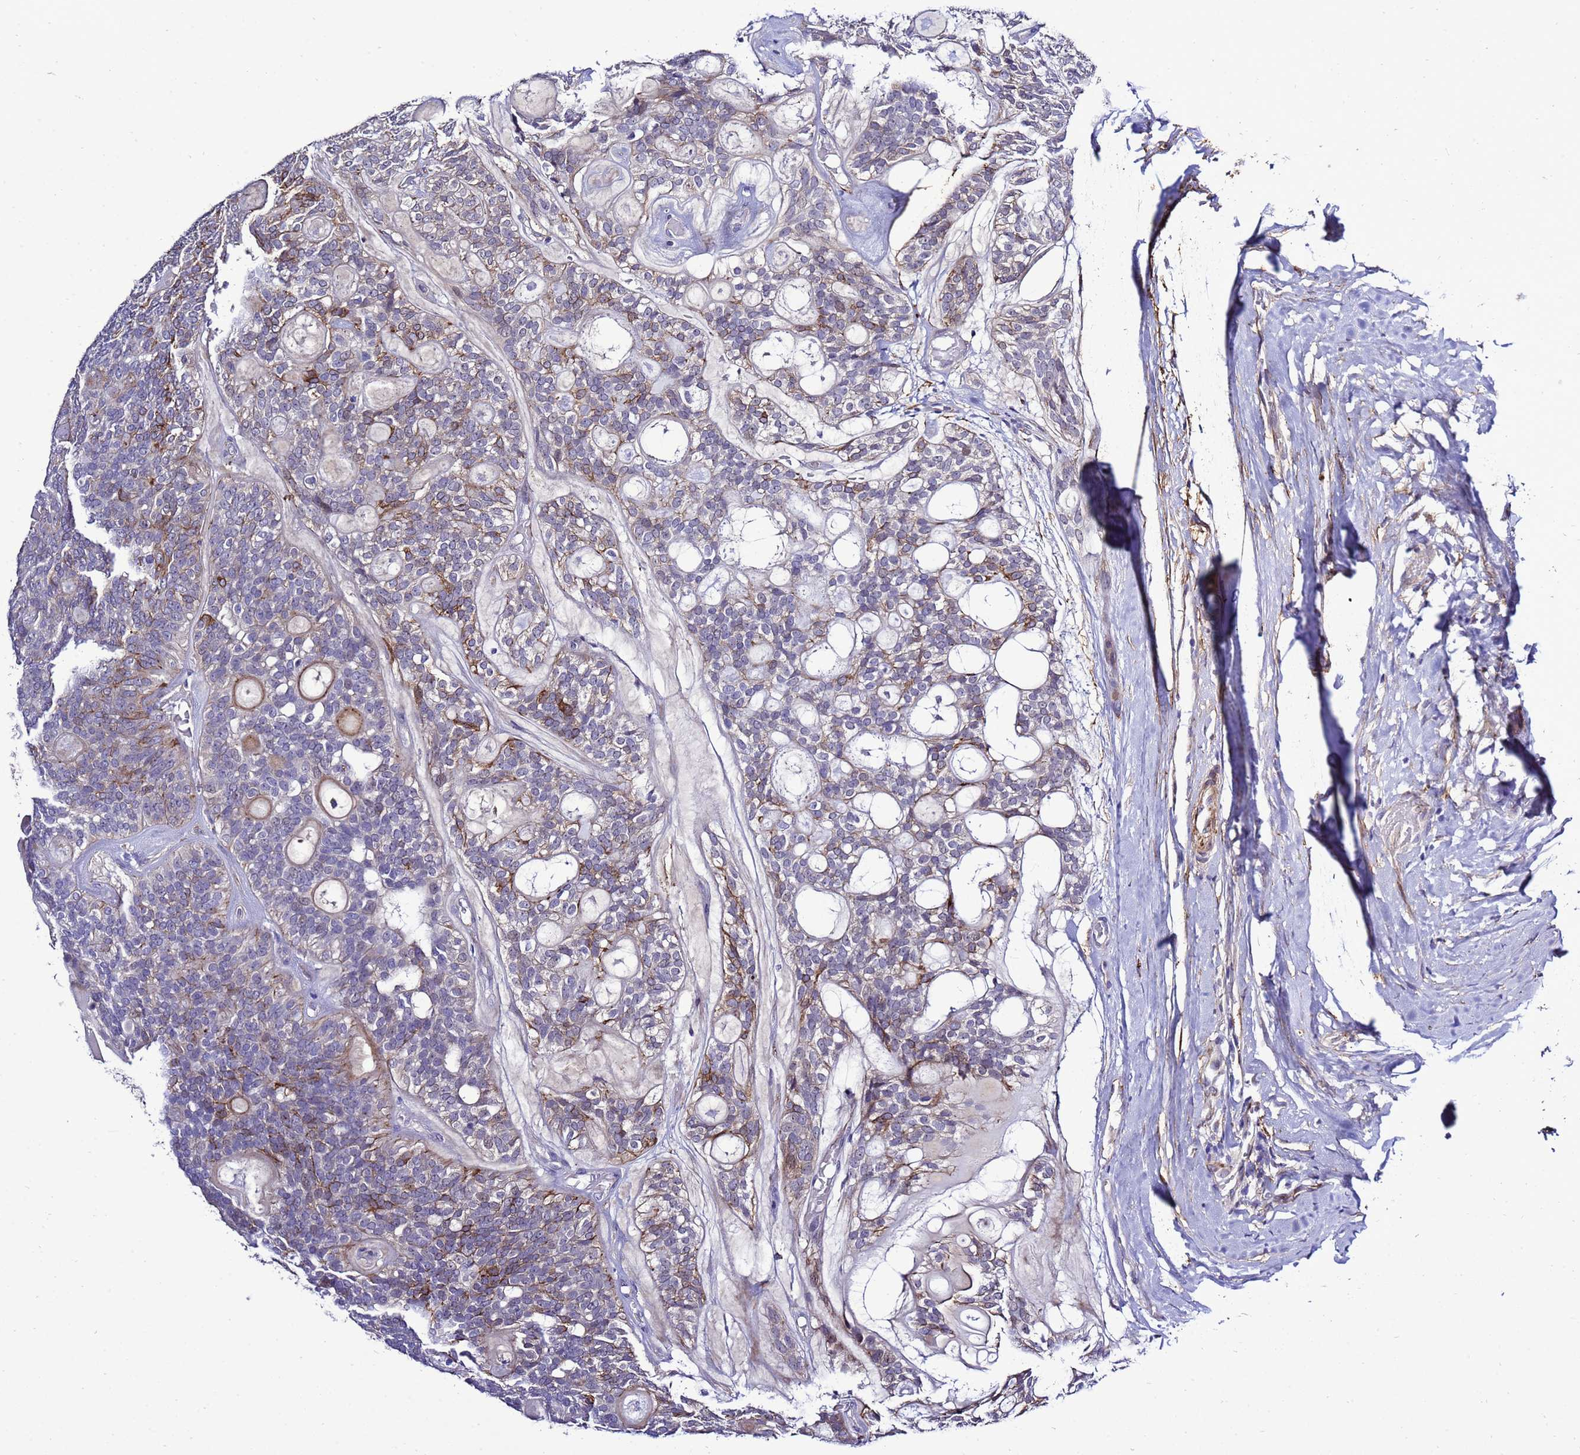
{"staining": {"intensity": "moderate", "quantity": "<25%", "location": "cytoplasmic/membranous"}, "tissue": "head and neck cancer", "cell_type": "Tumor cells", "image_type": "cancer", "snomed": [{"axis": "morphology", "description": "Adenocarcinoma, NOS"}, {"axis": "topography", "description": "Head-Neck"}], "caption": "This photomicrograph demonstrates immunohistochemistry (IHC) staining of human head and neck cancer (adenocarcinoma), with low moderate cytoplasmic/membranous staining in approximately <25% of tumor cells.", "gene": "GZF1", "patient": {"sex": "male", "age": 66}}